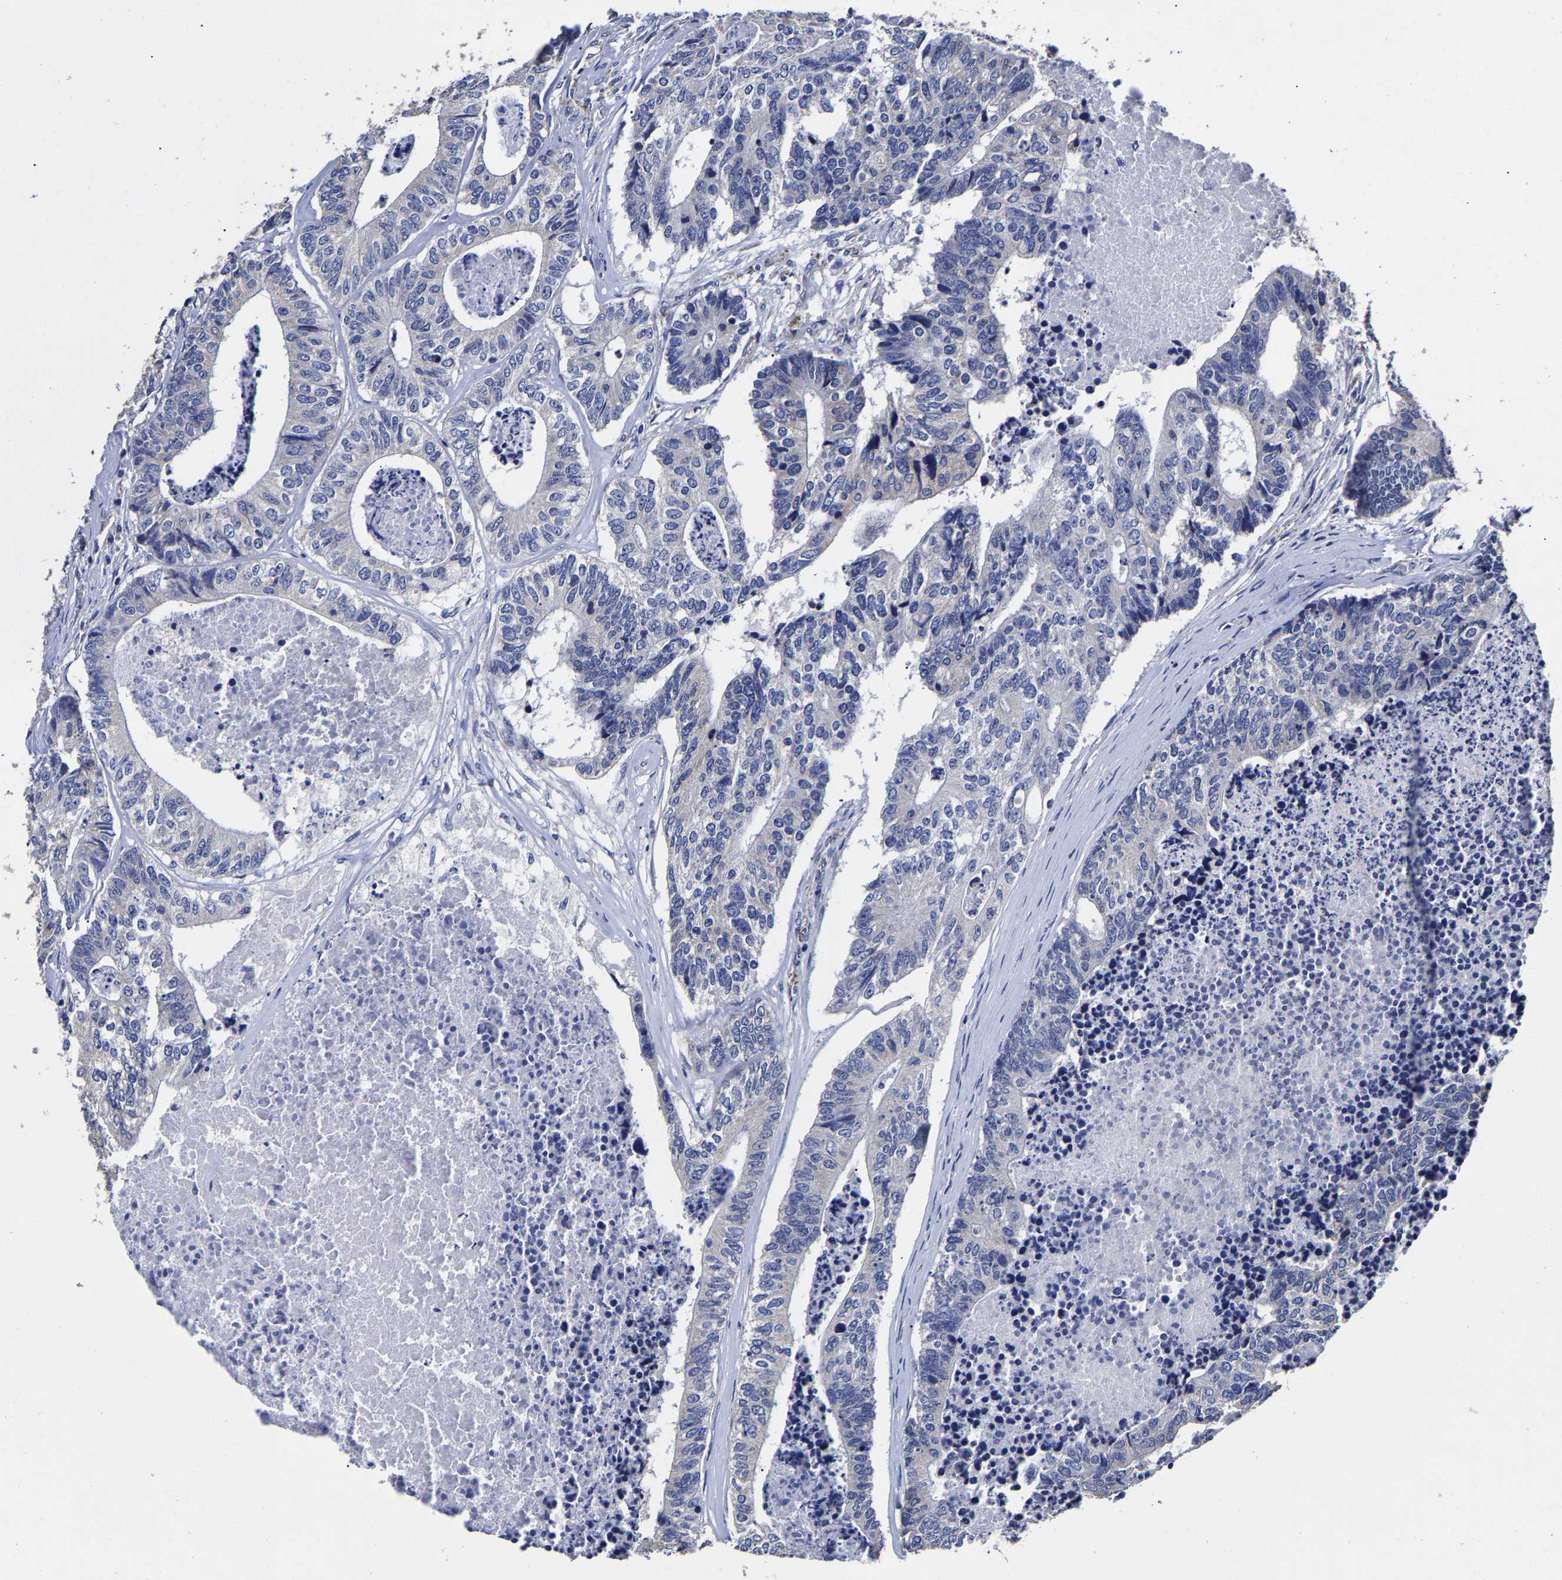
{"staining": {"intensity": "negative", "quantity": "none", "location": "none"}, "tissue": "colorectal cancer", "cell_type": "Tumor cells", "image_type": "cancer", "snomed": [{"axis": "morphology", "description": "Adenocarcinoma, NOS"}, {"axis": "topography", "description": "Colon"}], "caption": "Adenocarcinoma (colorectal) stained for a protein using immunohistochemistry displays no staining tumor cells.", "gene": "AASS", "patient": {"sex": "female", "age": 67}}